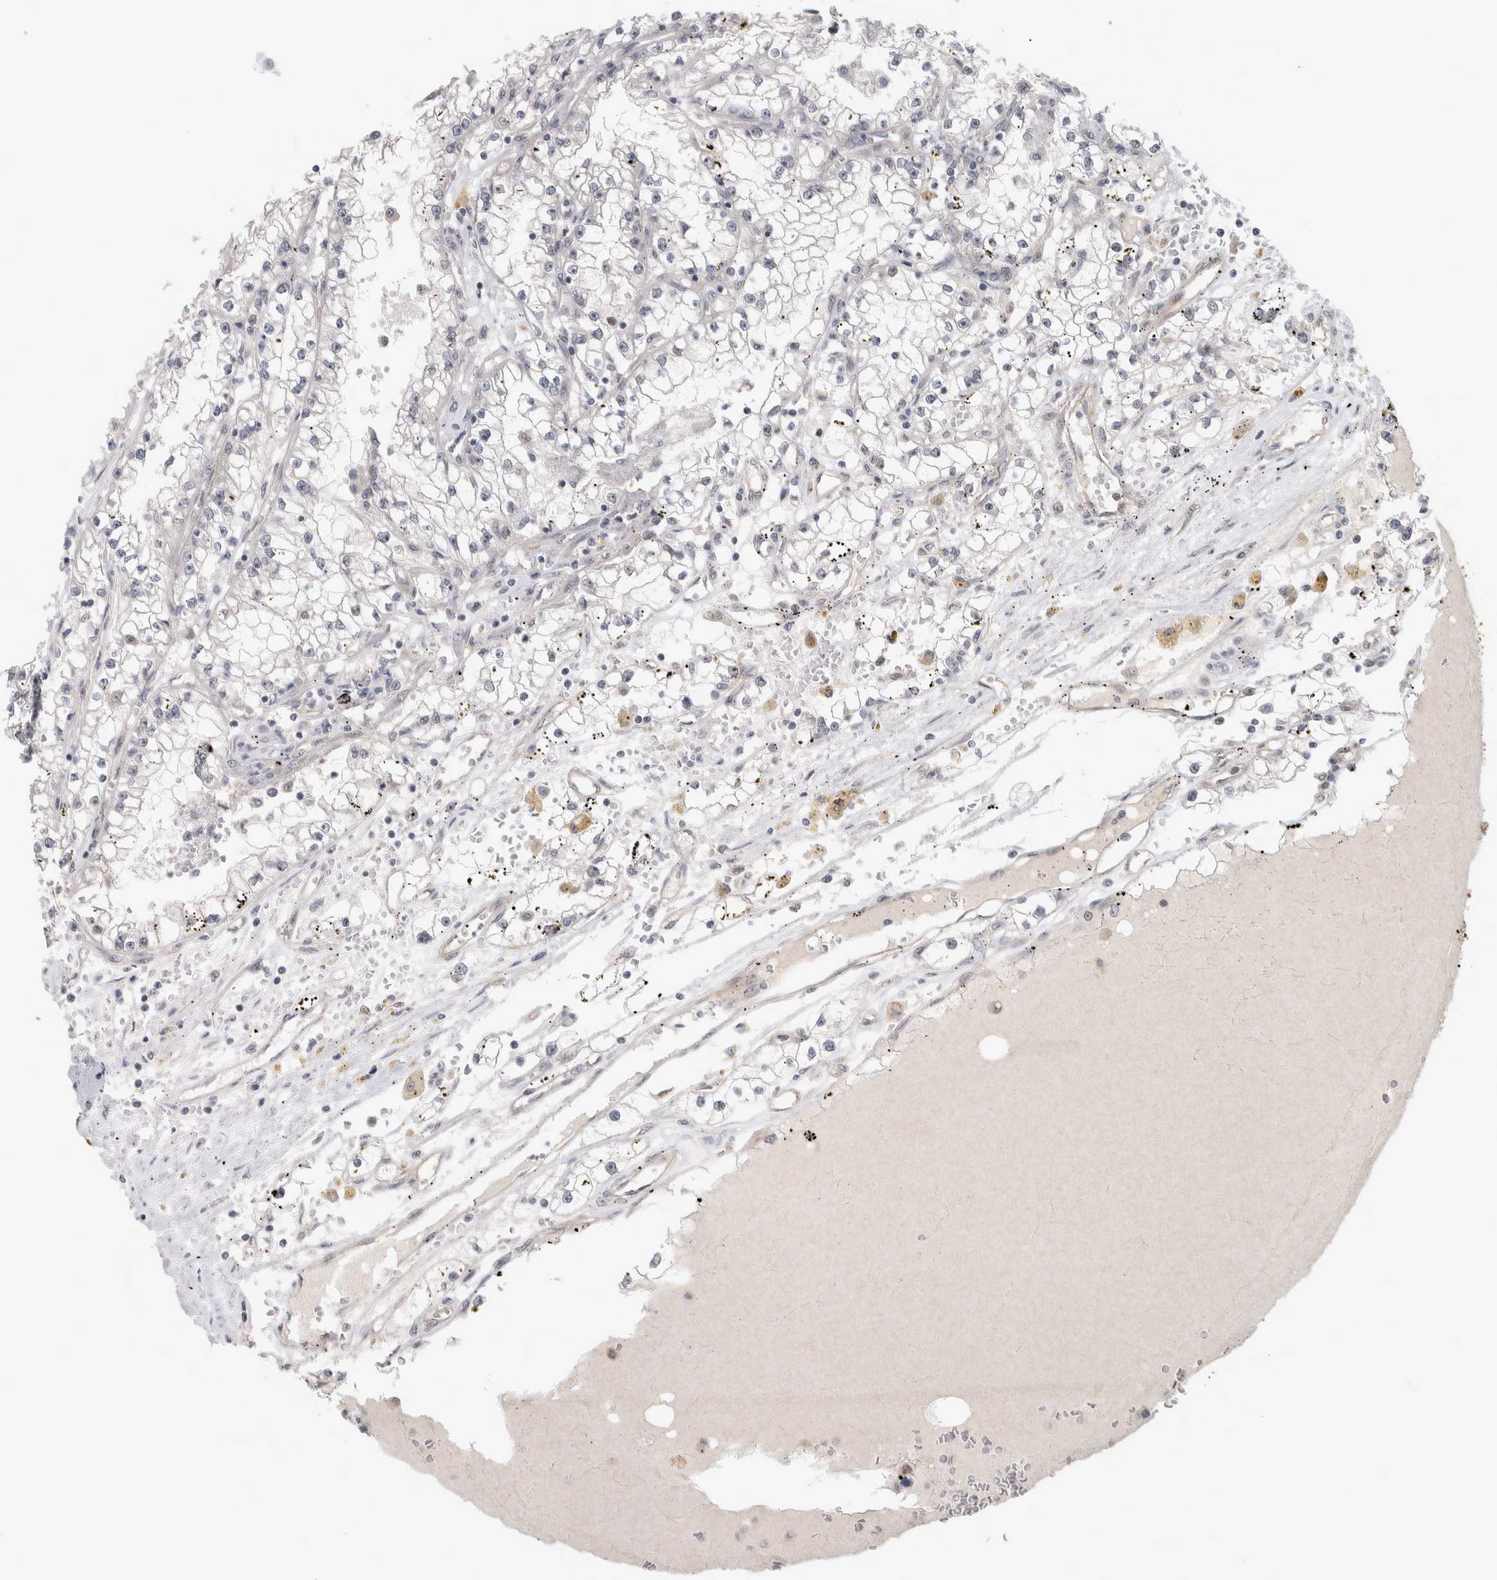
{"staining": {"intensity": "negative", "quantity": "none", "location": "none"}, "tissue": "renal cancer", "cell_type": "Tumor cells", "image_type": "cancer", "snomed": [{"axis": "morphology", "description": "Adenocarcinoma, NOS"}, {"axis": "topography", "description": "Kidney"}], "caption": "IHC of renal cancer displays no staining in tumor cells.", "gene": "CRISPLD1", "patient": {"sex": "male", "age": 56}}